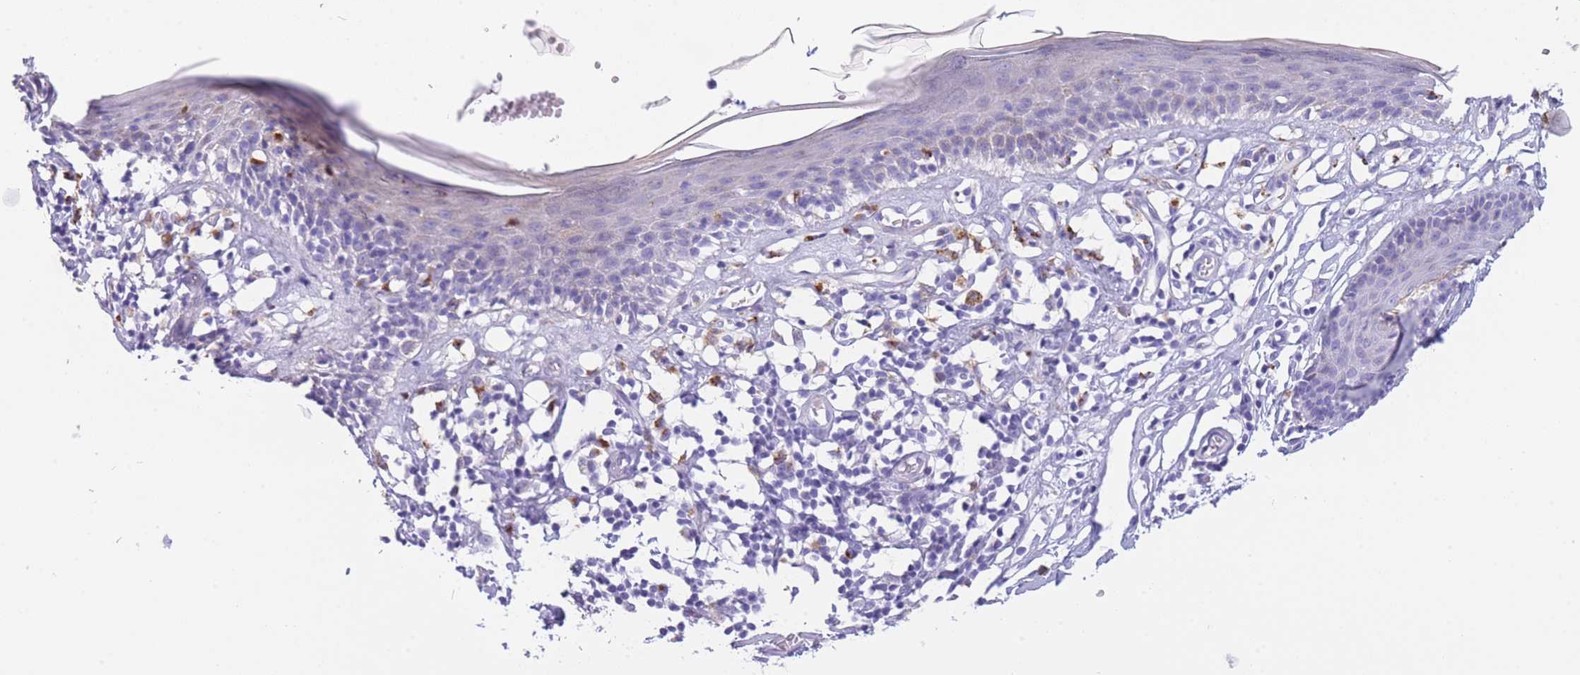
{"staining": {"intensity": "negative", "quantity": "none", "location": "none"}, "tissue": "skin", "cell_type": "Epidermal cells", "image_type": "normal", "snomed": [{"axis": "morphology", "description": "Normal tissue, NOS"}, {"axis": "topography", "description": "Adipose tissue"}, {"axis": "topography", "description": "Vascular tissue"}, {"axis": "topography", "description": "Vulva"}, {"axis": "topography", "description": "Peripheral nerve tissue"}], "caption": "A high-resolution histopathology image shows immunohistochemistry staining of benign skin, which exhibits no significant staining in epidermal cells. (DAB immunohistochemistry, high magnification).", "gene": "PLBD1", "patient": {"sex": "female", "age": 86}}